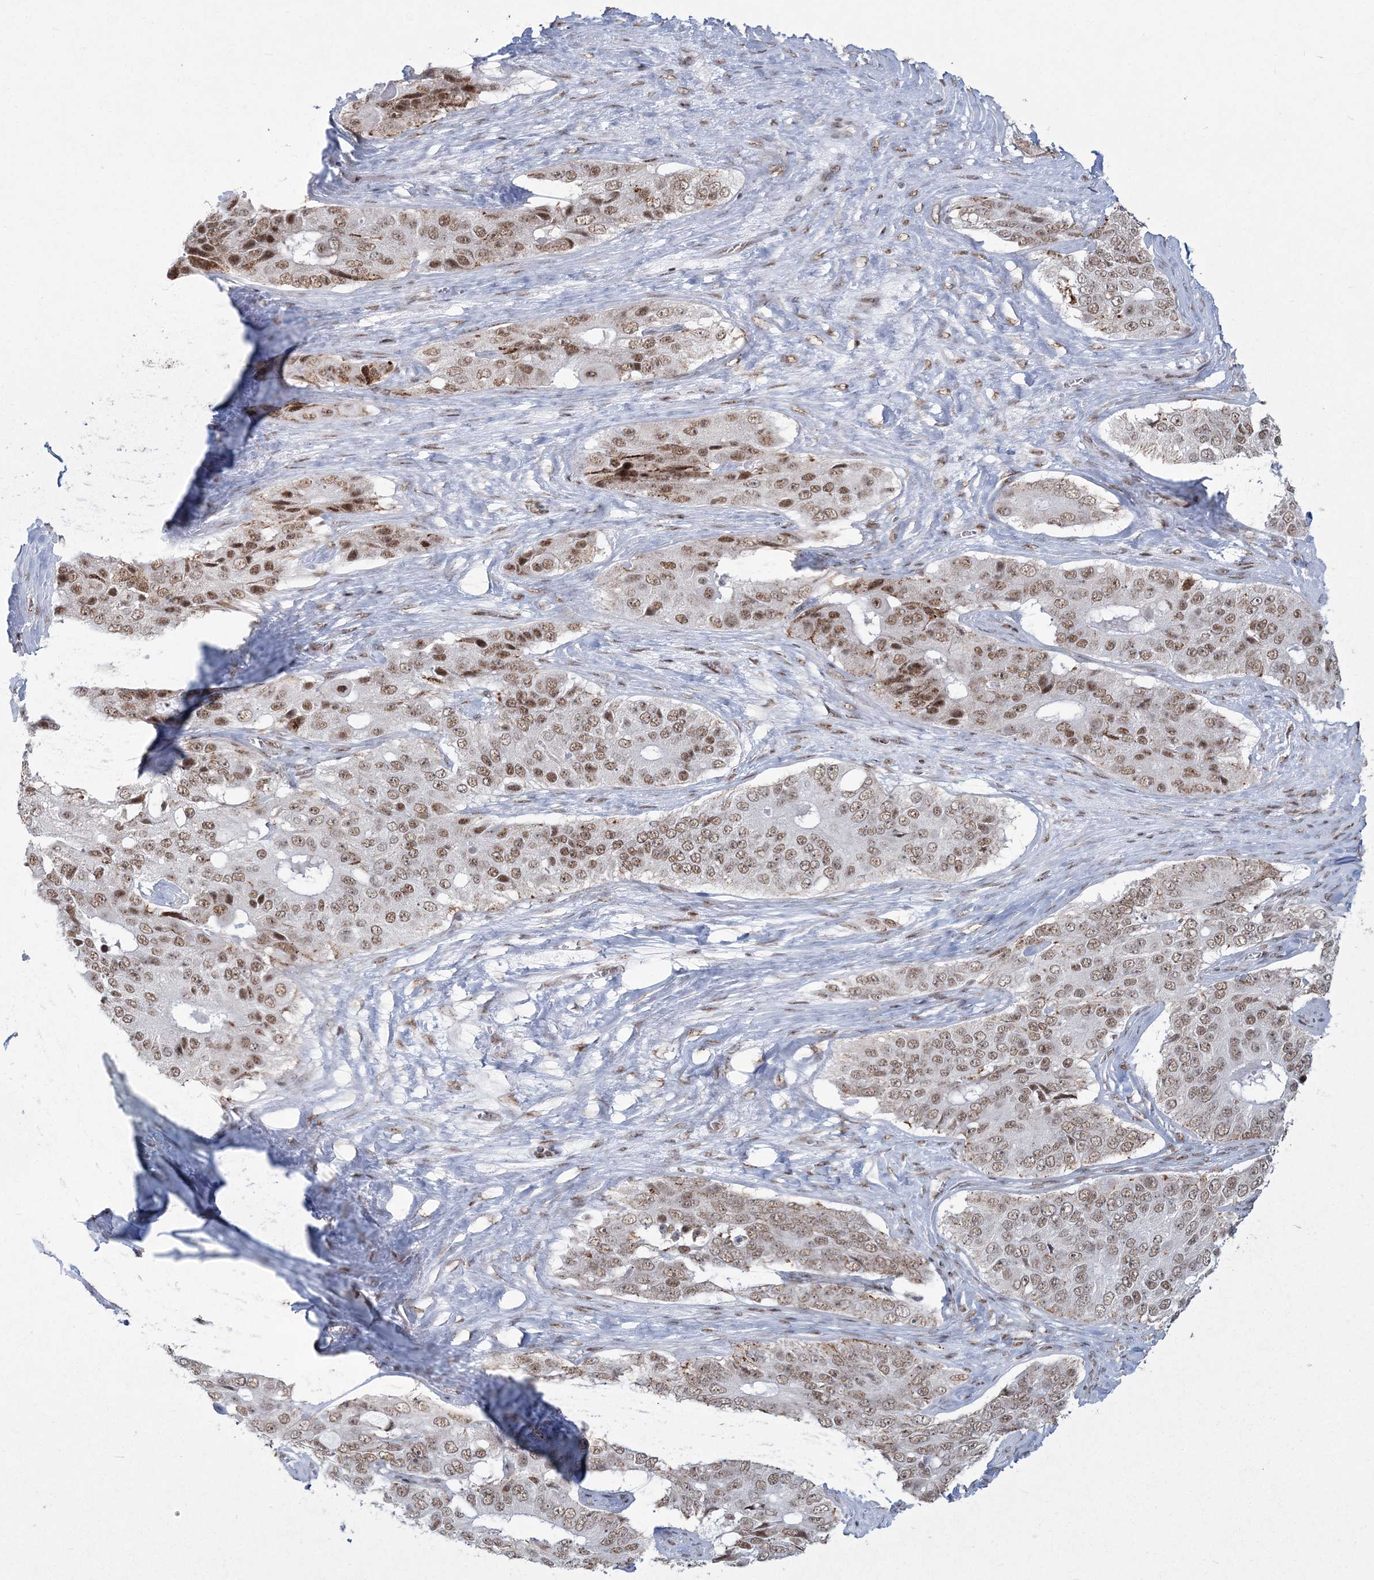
{"staining": {"intensity": "moderate", "quantity": ">75%", "location": "nuclear"}, "tissue": "ovarian cancer", "cell_type": "Tumor cells", "image_type": "cancer", "snomed": [{"axis": "morphology", "description": "Carcinoma, endometroid"}, {"axis": "topography", "description": "Ovary"}], "caption": "A high-resolution photomicrograph shows immunohistochemistry (IHC) staining of endometroid carcinoma (ovarian), which displays moderate nuclear positivity in about >75% of tumor cells.", "gene": "RBM17", "patient": {"sex": "female", "age": 51}}